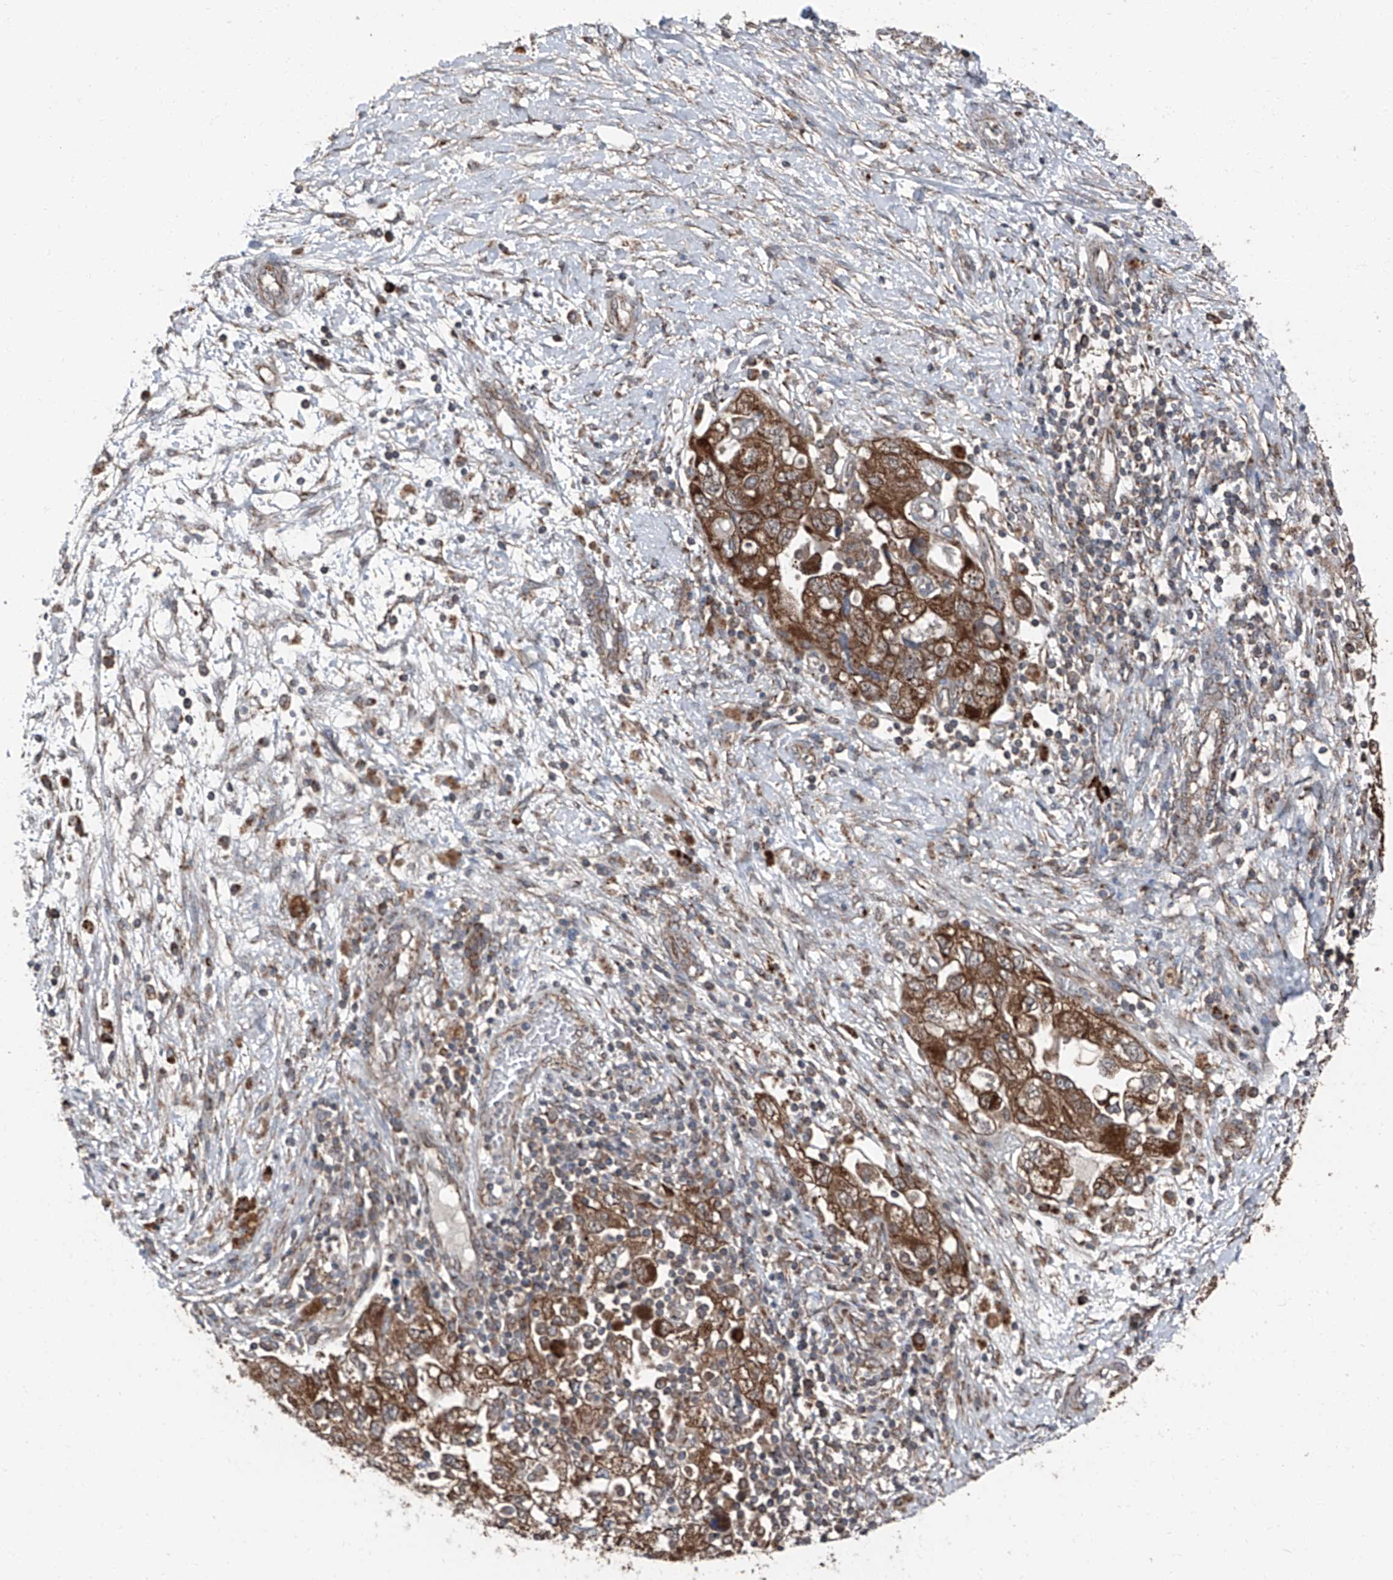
{"staining": {"intensity": "strong", "quantity": ">75%", "location": "cytoplasmic/membranous"}, "tissue": "ovarian cancer", "cell_type": "Tumor cells", "image_type": "cancer", "snomed": [{"axis": "morphology", "description": "Carcinoma, NOS"}, {"axis": "morphology", "description": "Cystadenocarcinoma, serous, NOS"}, {"axis": "topography", "description": "Ovary"}], "caption": "Immunohistochemical staining of human ovarian carcinoma reveals strong cytoplasmic/membranous protein expression in approximately >75% of tumor cells.", "gene": "LIMK1", "patient": {"sex": "female", "age": 69}}